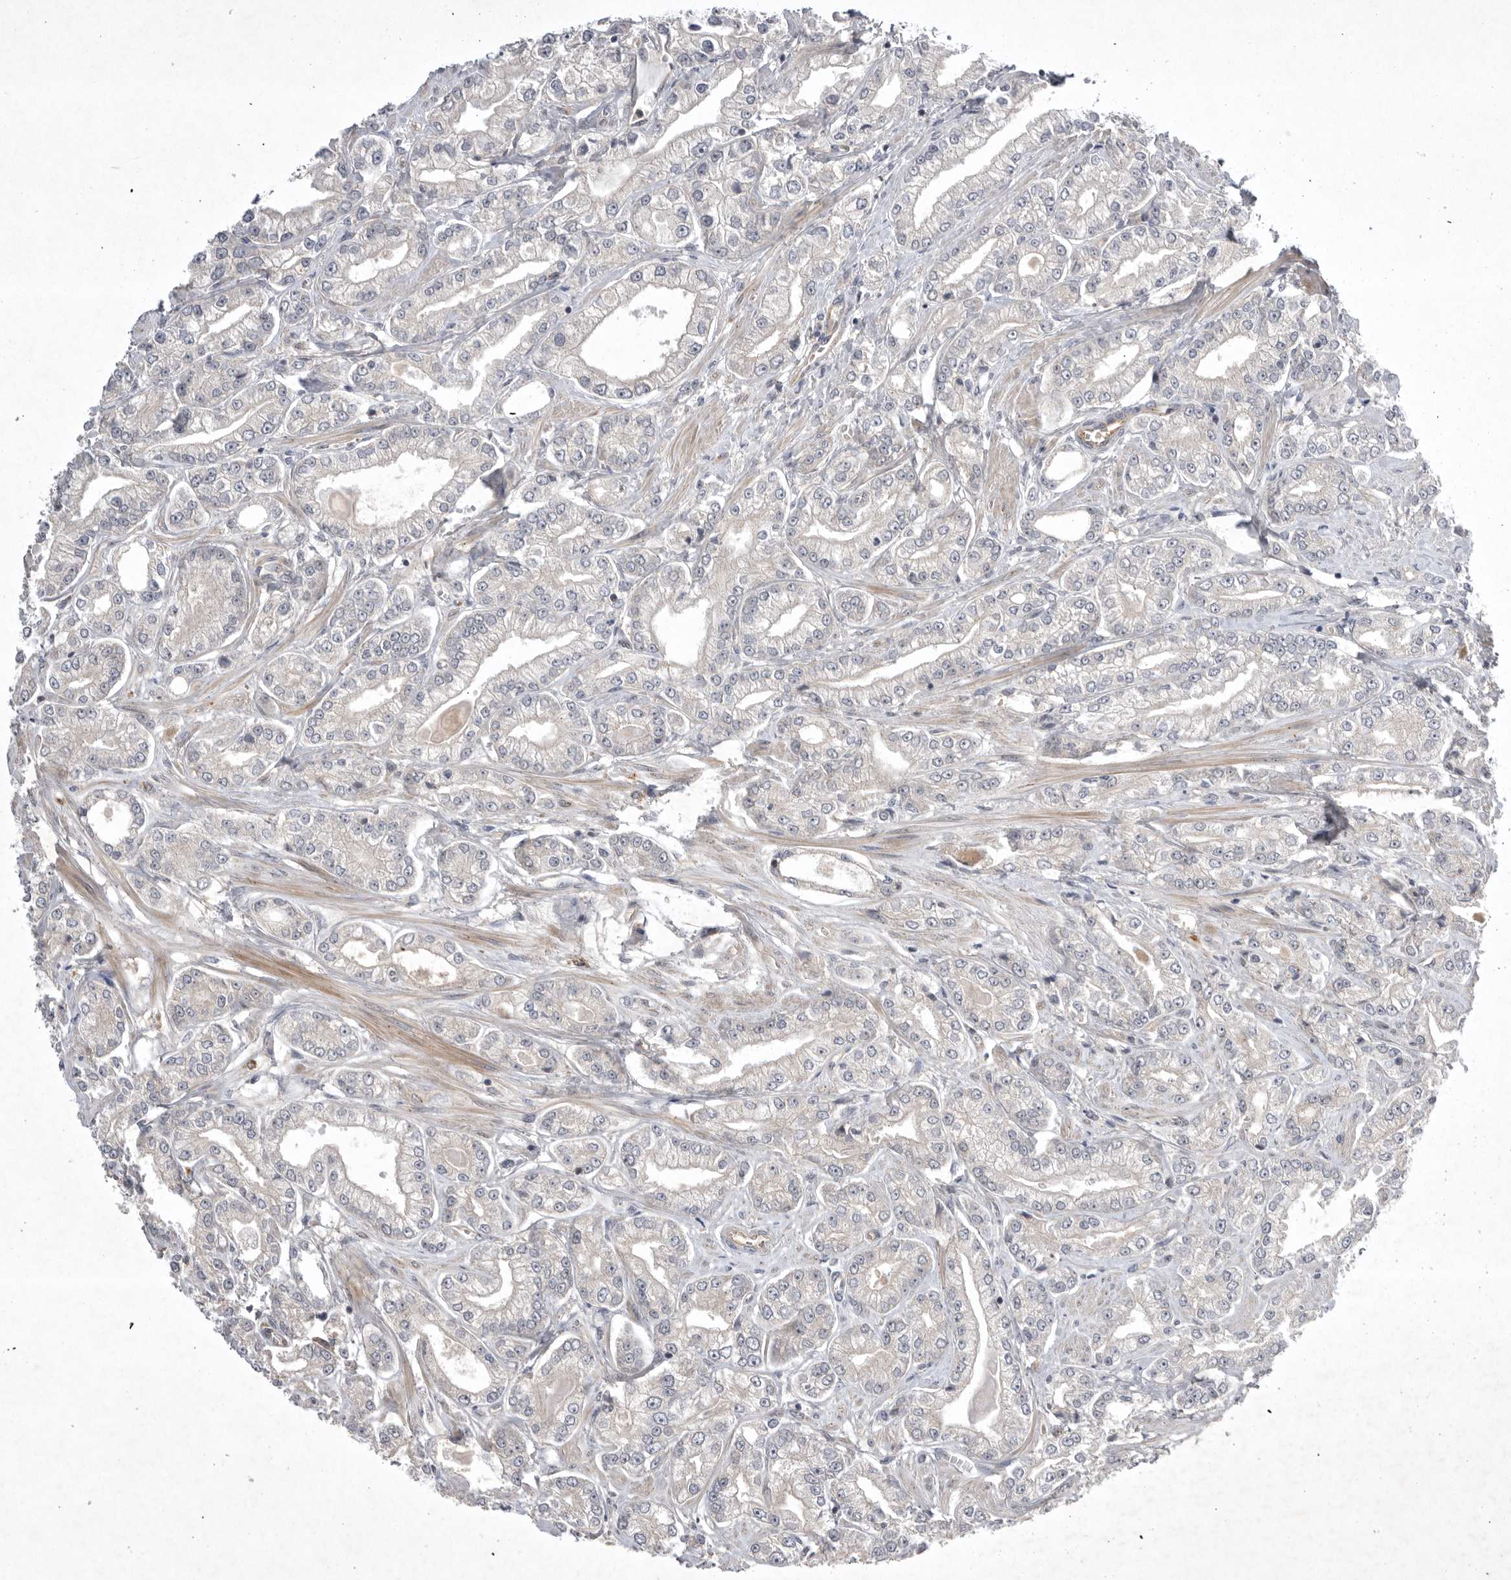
{"staining": {"intensity": "negative", "quantity": "none", "location": "none"}, "tissue": "prostate cancer", "cell_type": "Tumor cells", "image_type": "cancer", "snomed": [{"axis": "morphology", "description": "Adenocarcinoma, Low grade"}, {"axis": "topography", "description": "Prostate"}], "caption": "A photomicrograph of human prostate cancer is negative for staining in tumor cells.", "gene": "NRCAM", "patient": {"sex": "male", "age": 62}}